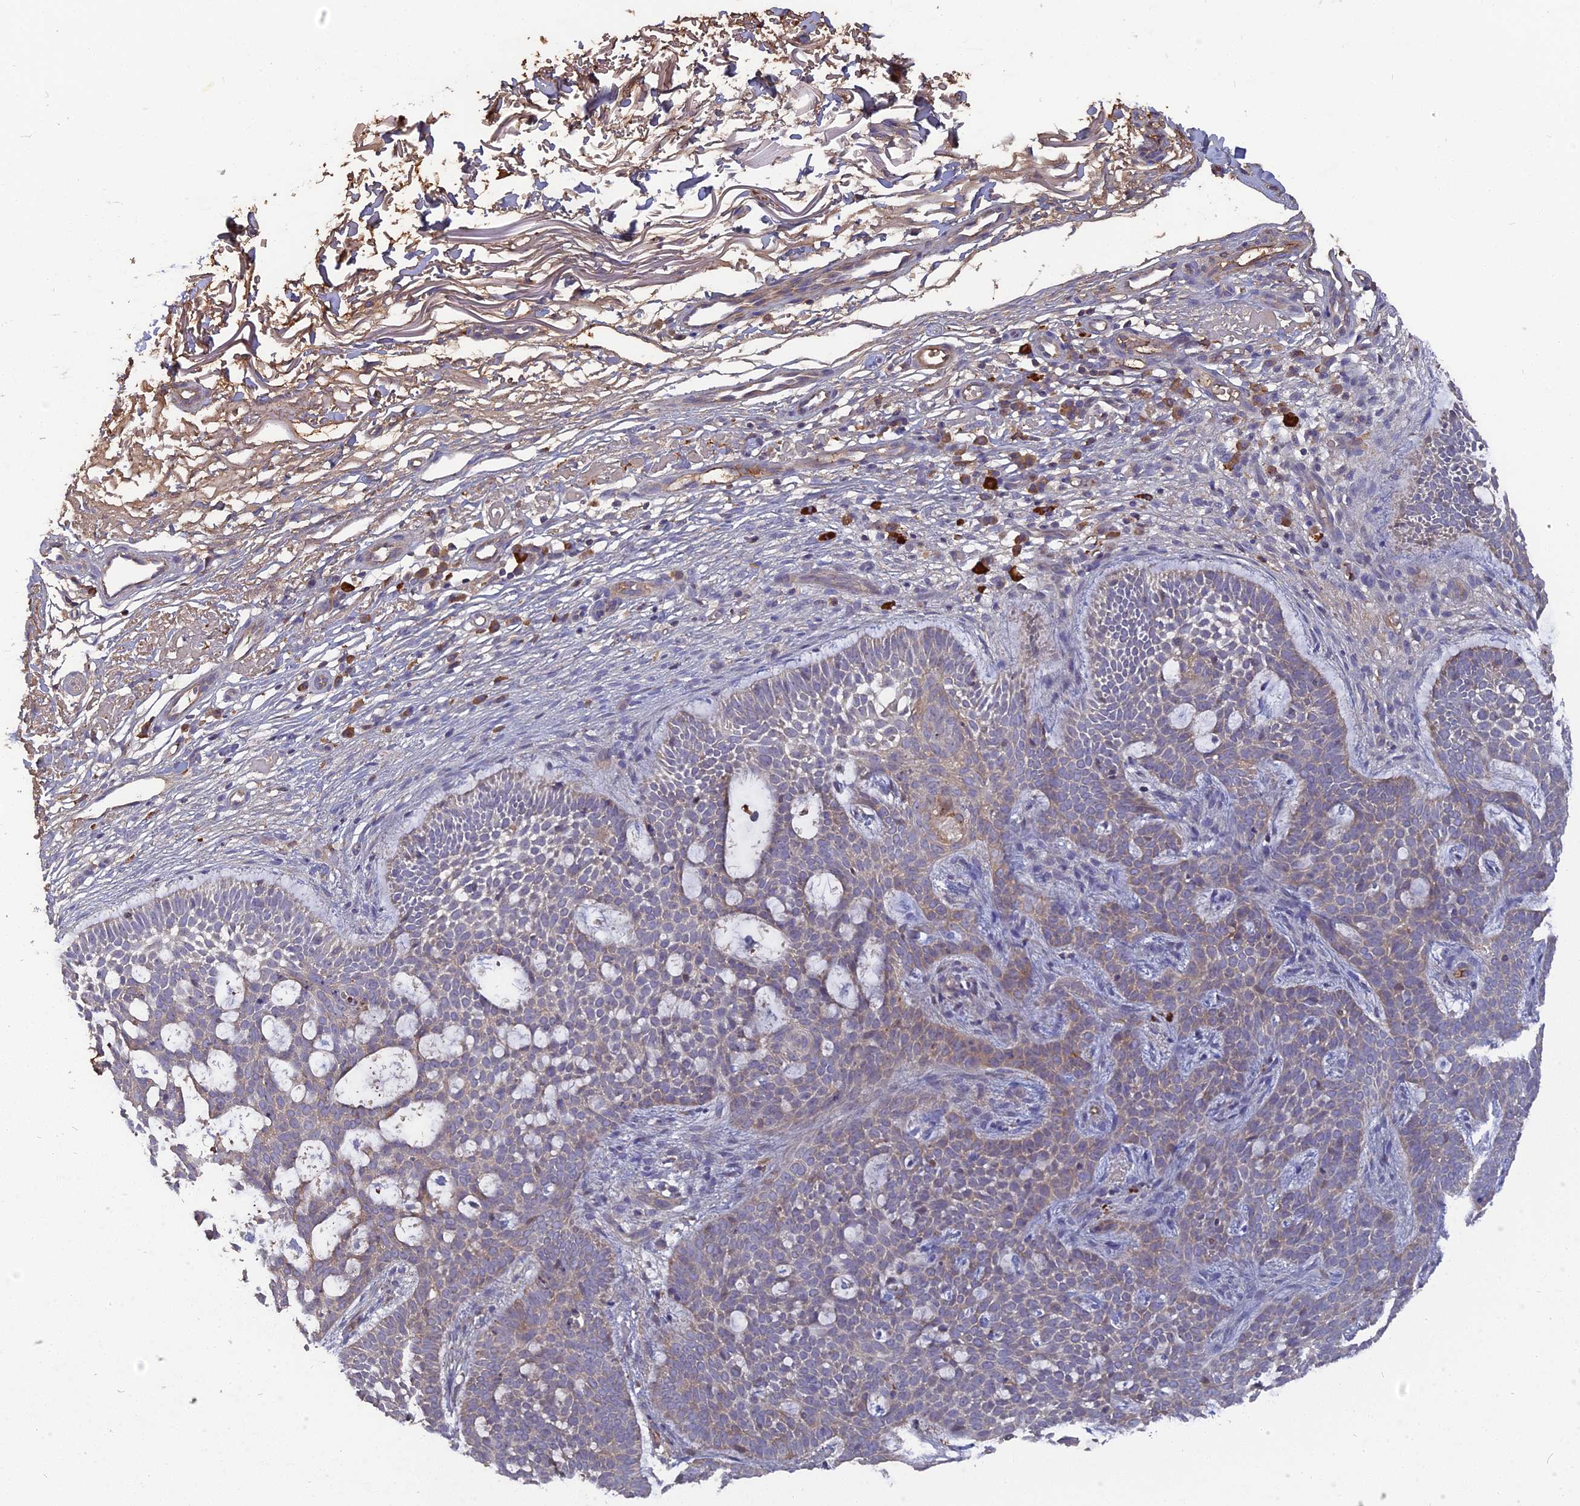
{"staining": {"intensity": "weak", "quantity": "<25%", "location": "cytoplasmic/membranous"}, "tissue": "skin cancer", "cell_type": "Tumor cells", "image_type": "cancer", "snomed": [{"axis": "morphology", "description": "Basal cell carcinoma"}, {"axis": "topography", "description": "Skin"}], "caption": "The immunohistochemistry (IHC) histopathology image has no significant expression in tumor cells of skin cancer (basal cell carcinoma) tissue. Brightfield microscopy of immunohistochemistry stained with DAB (brown) and hematoxylin (blue), captured at high magnification.", "gene": "ERMAP", "patient": {"sex": "male", "age": 85}}